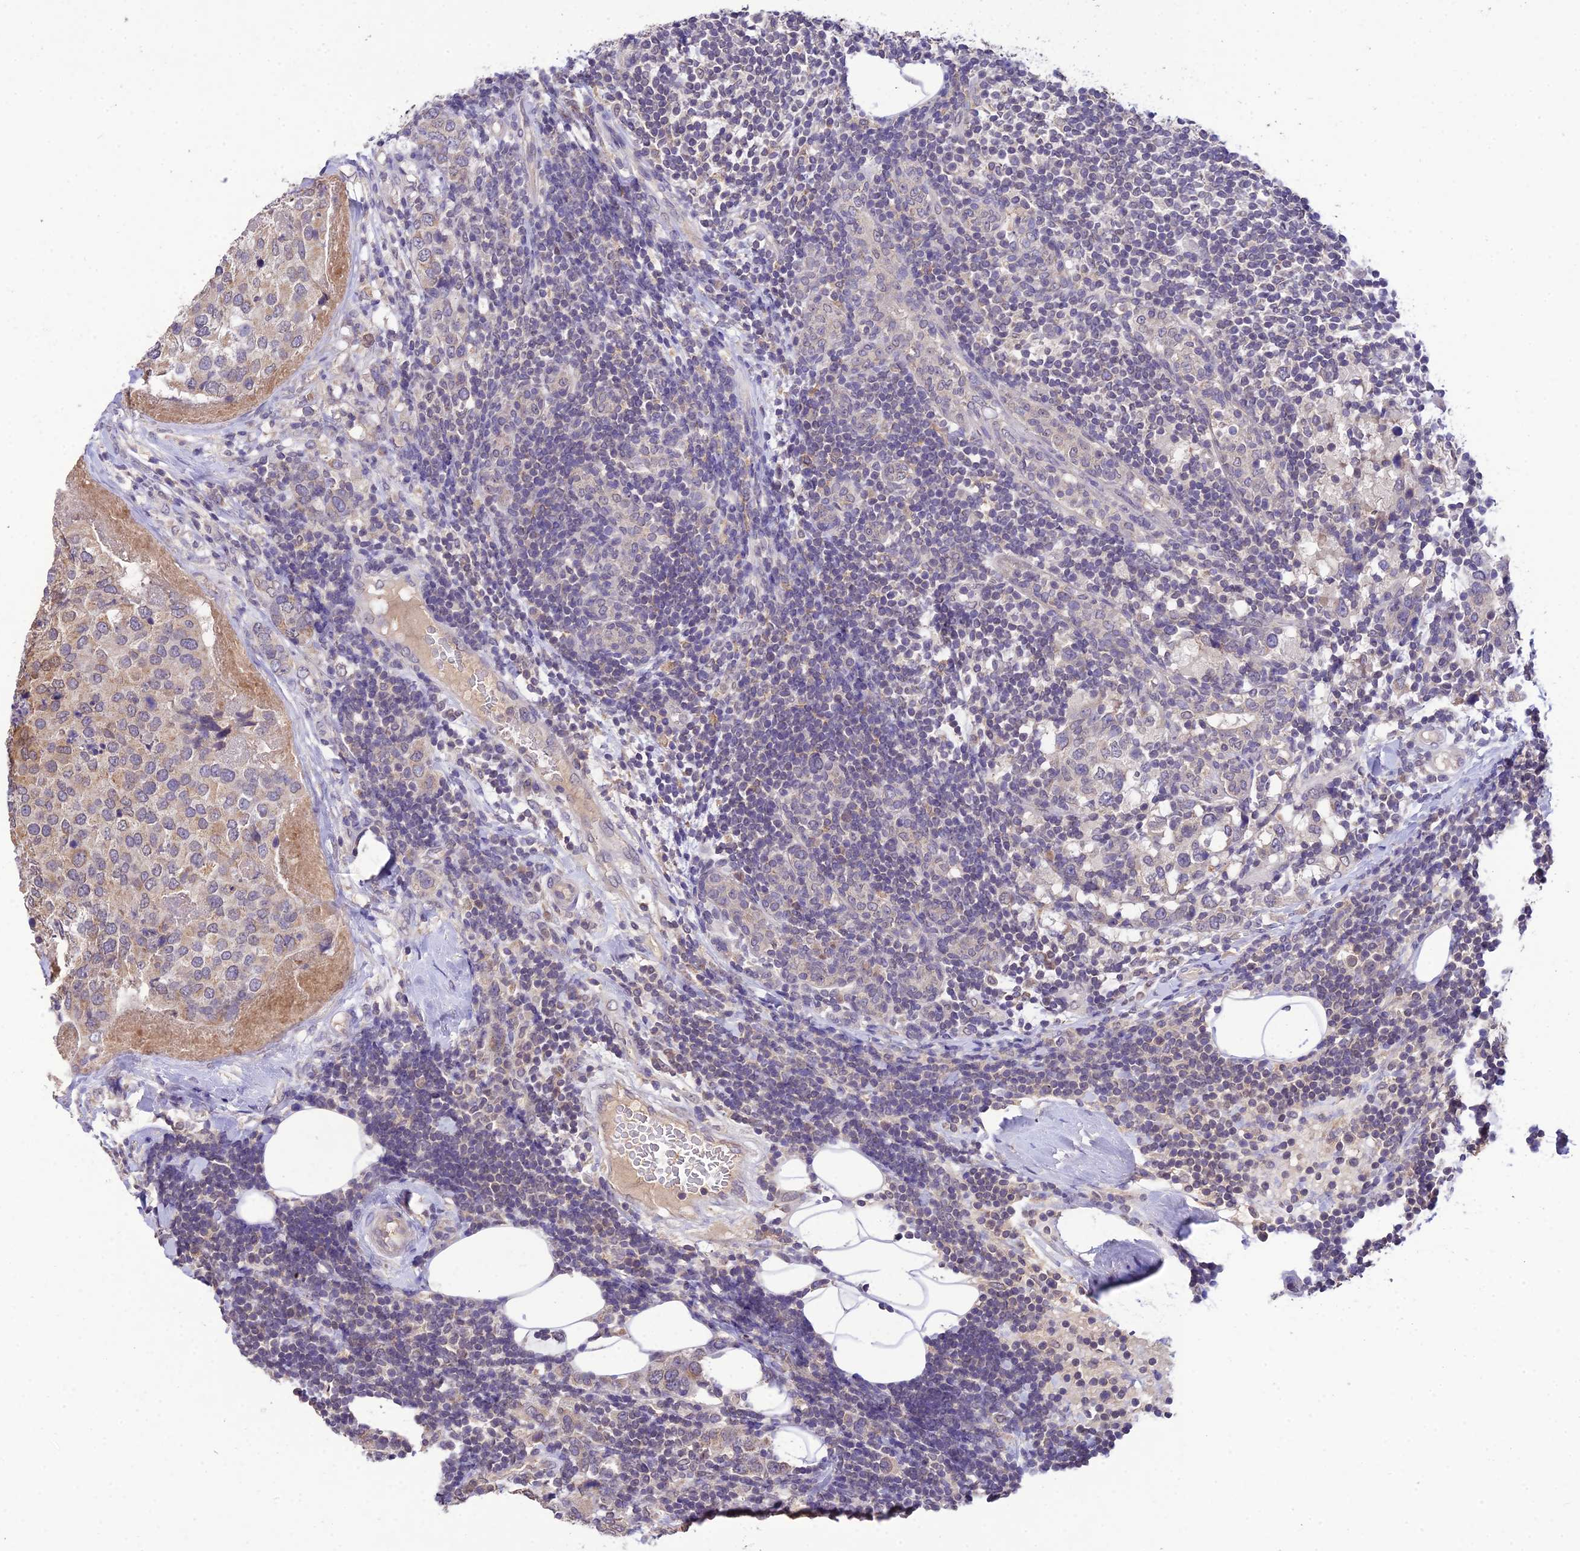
{"staining": {"intensity": "weak", "quantity": "<25%", "location": "cytoplasmic/membranous"}, "tissue": "breast cancer", "cell_type": "Tumor cells", "image_type": "cancer", "snomed": [{"axis": "morphology", "description": "Lobular carcinoma"}, {"axis": "topography", "description": "Breast"}], "caption": "Protein analysis of breast cancer (lobular carcinoma) demonstrates no significant positivity in tumor cells.", "gene": "PGK1", "patient": {"sex": "female", "age": 59}}